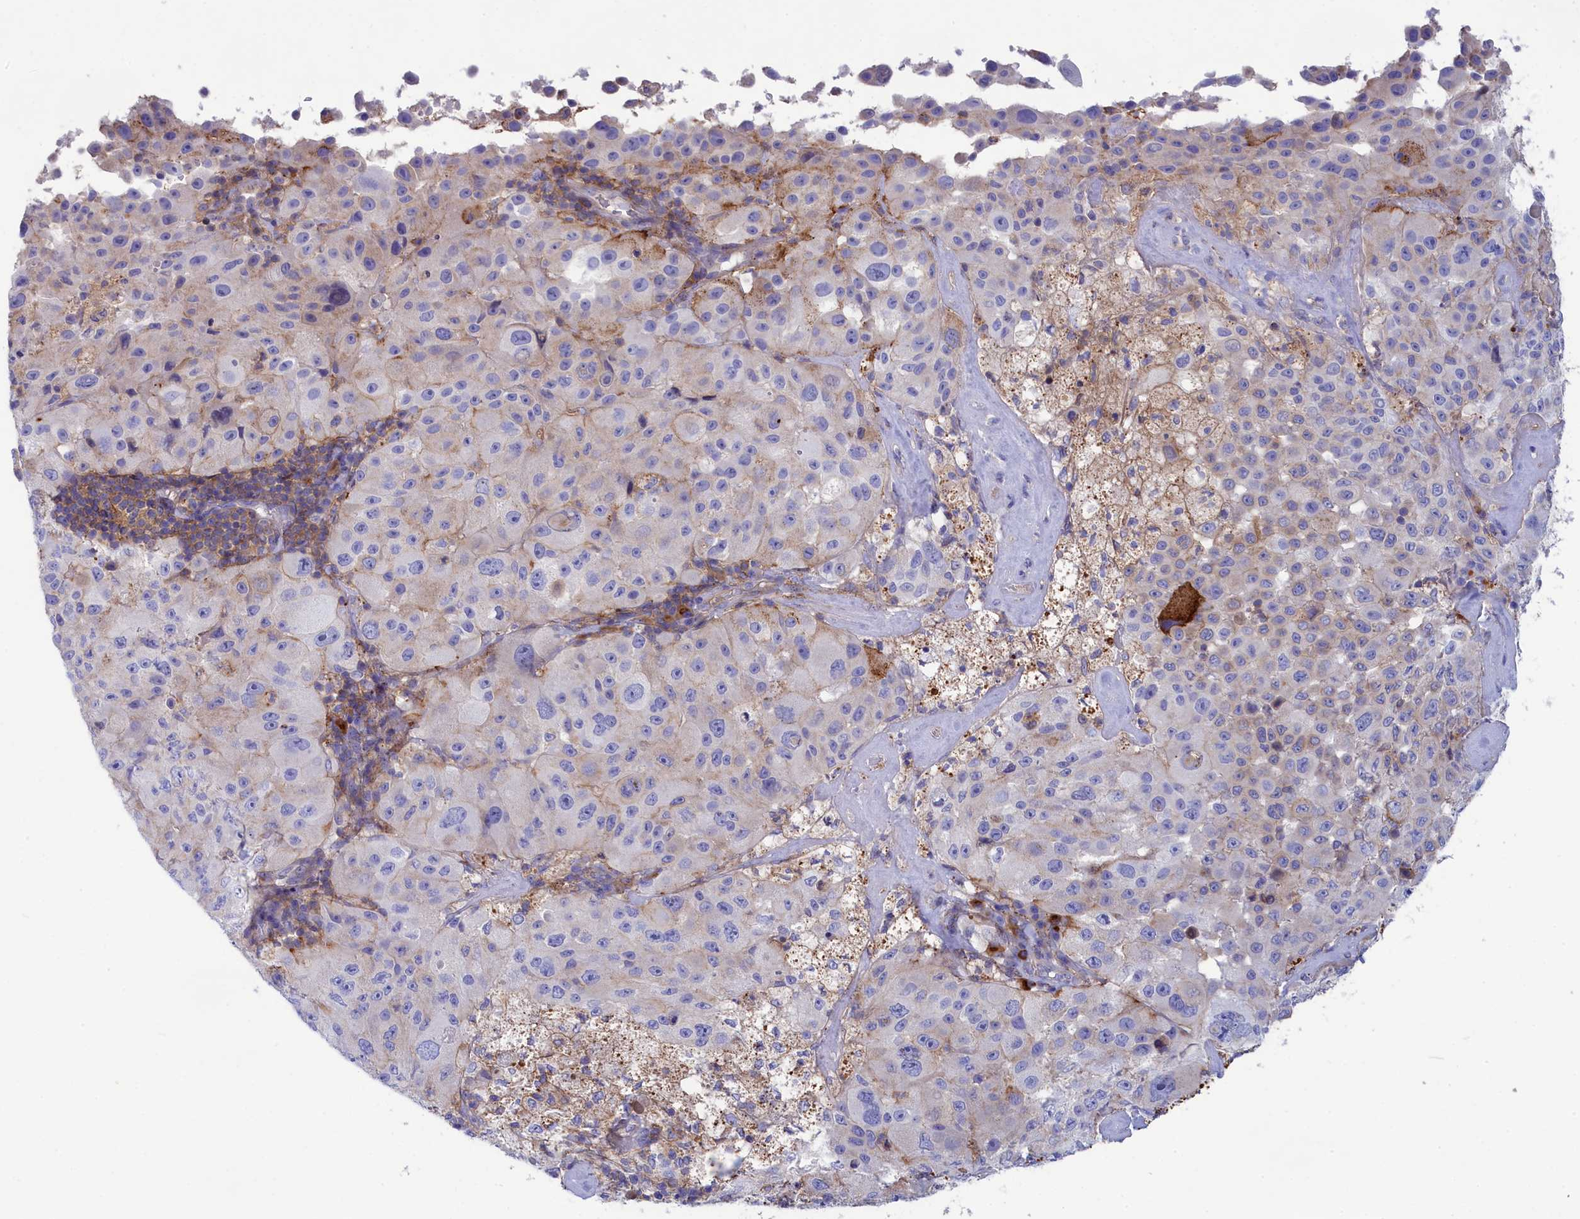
{"staining": {"intensity": "negative", "quantity": "none", "location": "none"}, "tissue": "melanoma", "cell_type": "Tumor cells", "image_type": "cancer", "snomed": [{"axis": "morphology", "description": "Malignant melanoma, Metastatic site"}, {"axis": "topography", "description": "Lymph node"}], "caption": "Photomicrograph shows no significant protein expression in tumor cells of melanoma. The staining was performed using DAB to visualize the protein expression in brown, while the nuclei were stained in blue with hematoxylin (Magnification: 20x).", "gene": "SCAMP4", "patient": {"sex": "male", "age": 62}}